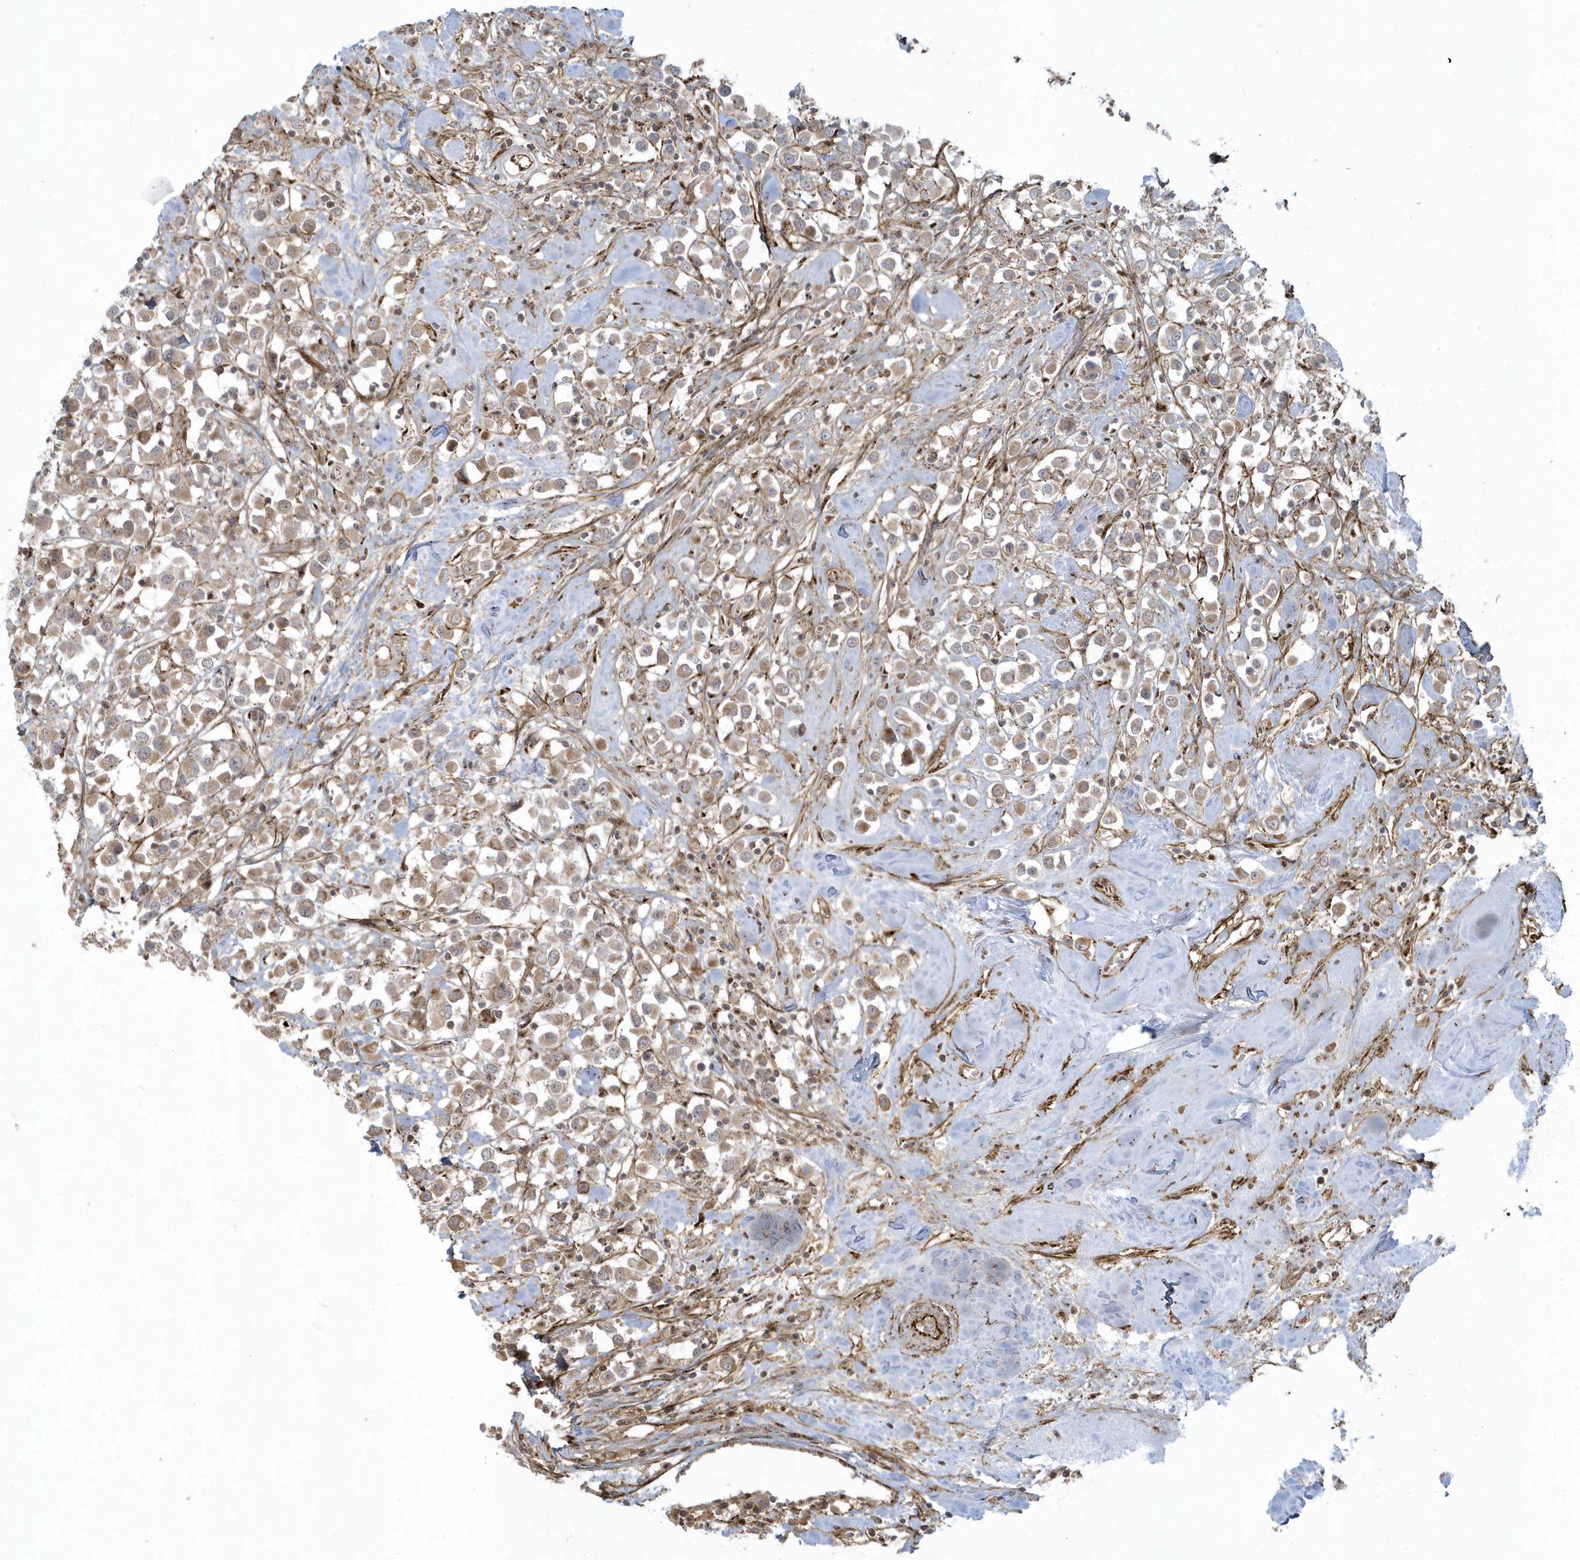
{"staining": {"intensity": "moderate", "quantity": ">75%", "location": "cytoplasmic/membranous"}, "tissue": "breast cancer", "cell_type": "Tumor cells", "image_type": "cancer", "snomed": [{"axis": "morphology", "description": "Duct carcinoma"}, {"axis": "topography", "description": "Breast"}], "caption": "There is medium levels of moderate cytoplasmic/membranous expression in tumor cells of breast cancer (invasive ductal carcinoma), as demonstrated by immunohistochemical staining (brown color).", "gene": "MASP2", "patient": {"sex": "female", "age": 61}}